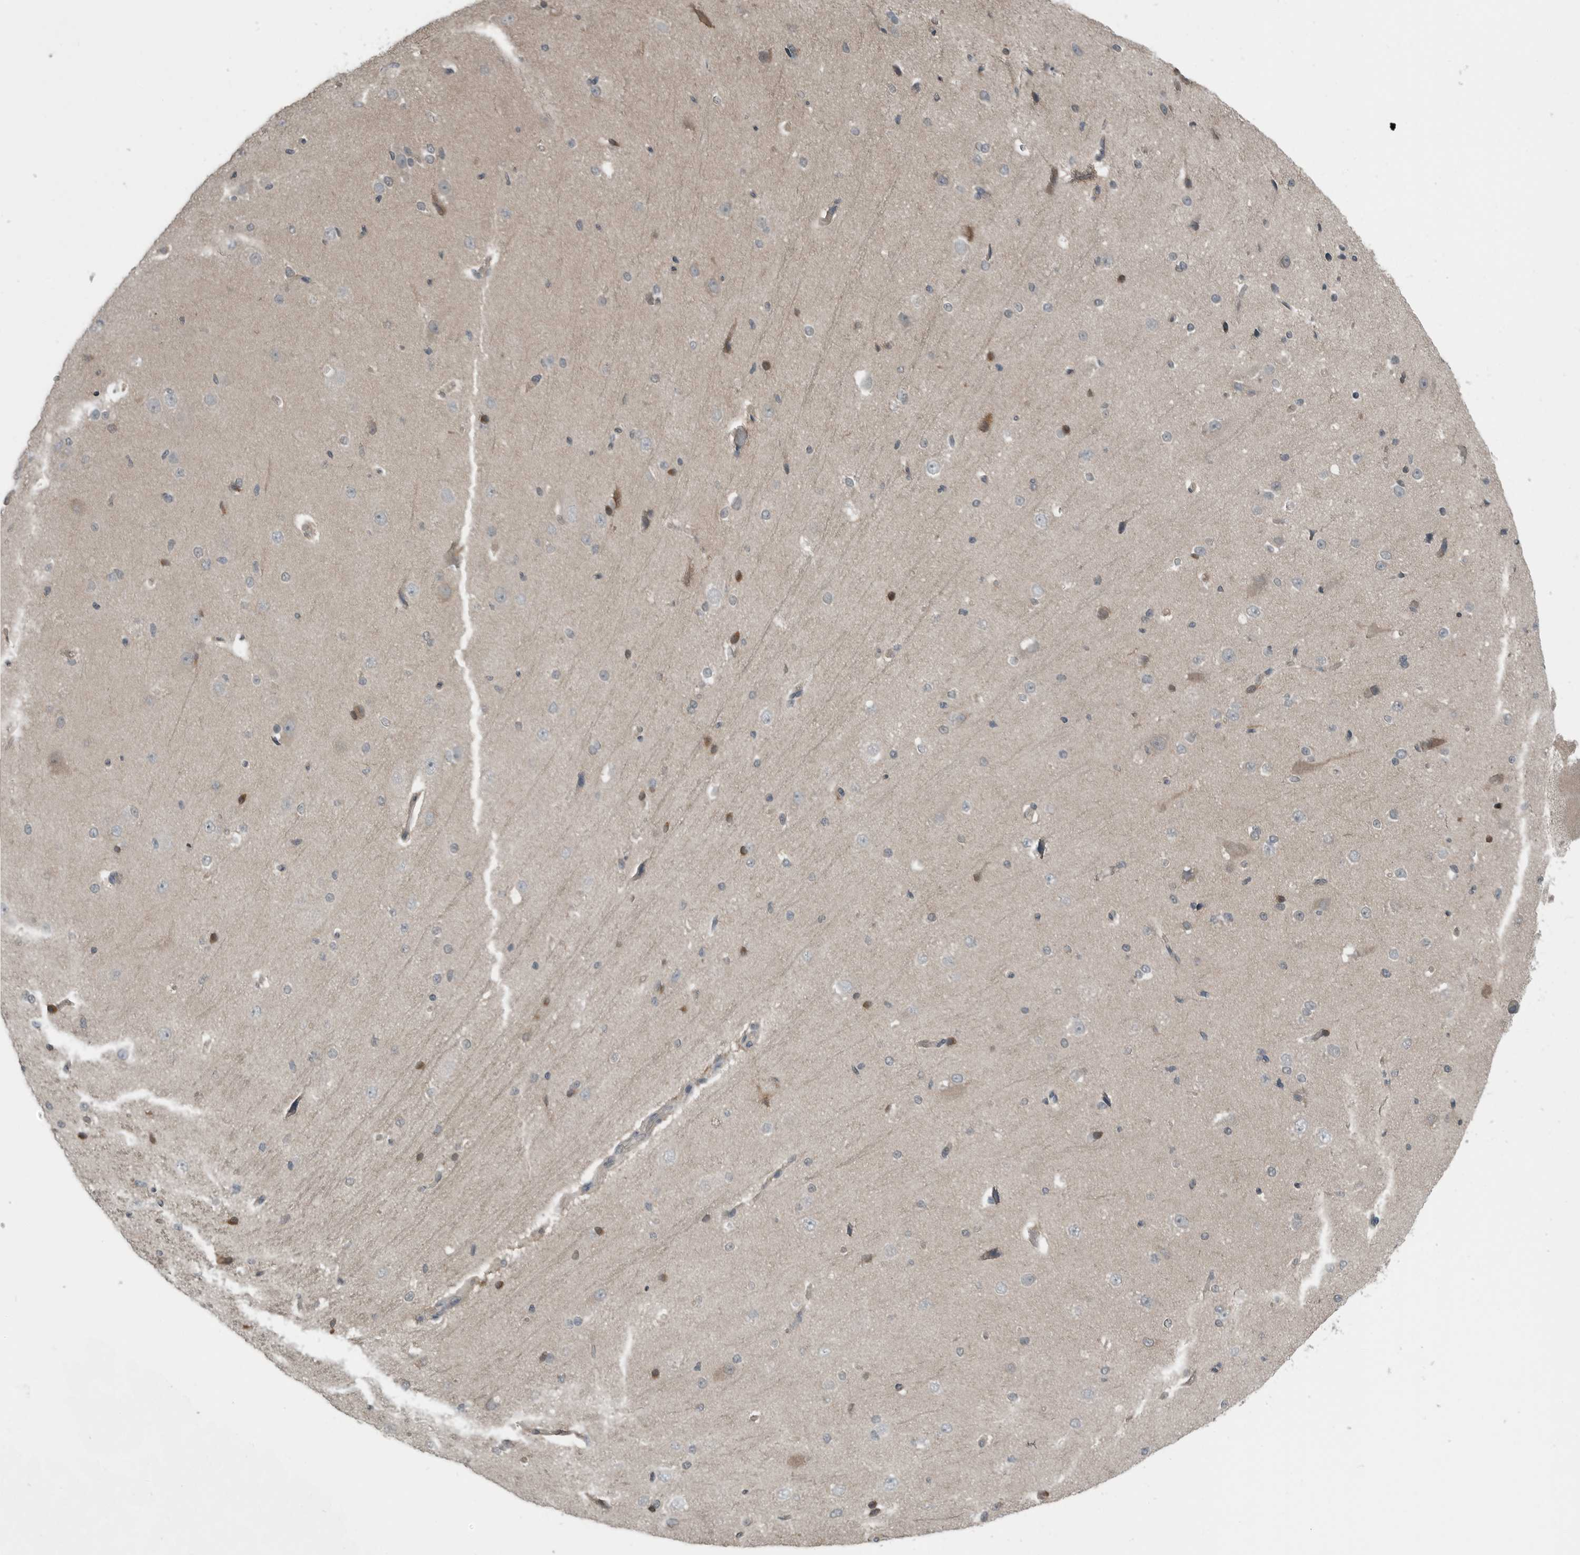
{"staining": {"intensity": "negative", "quantity": "none", "location": "none"}, "tissue": "cerebral cortex", "cell_type": "Endothelial cells", "image_type": "normal", "snomed": [{"axis": "morphology", "description": "Normal tissue, NOS"}, {"axis": "morphology", "description": "Developmental malformation"}, {"axis": "topography", "description": "Cerebral cortex"}], "caption": "Endothelial cells show no significant protein expression in benign cerebral cortex. Nuclei are stained in blue.", "gene": "ENSG00000286112", "patient": {"sex": "female", "age": 30}}